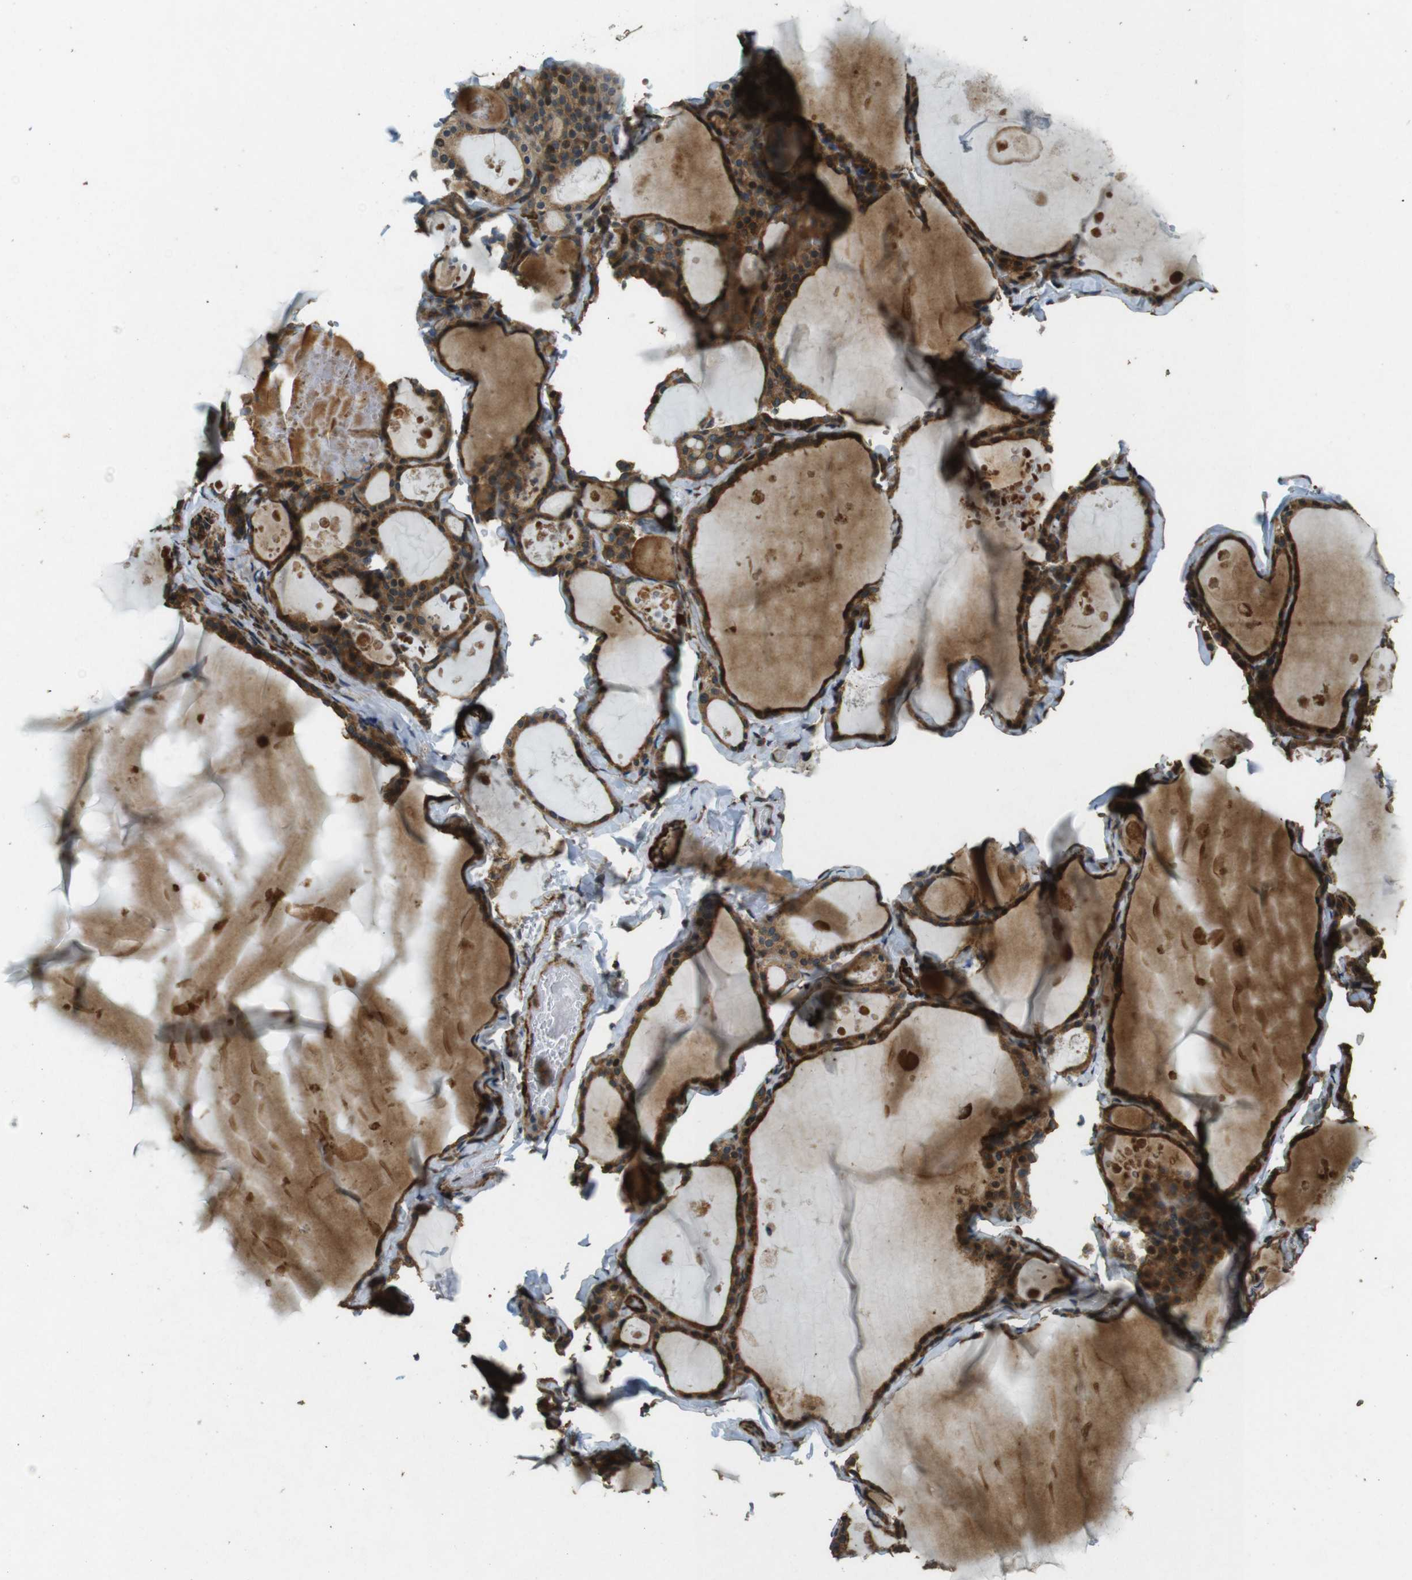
{"staining": {"intensity": "strong", "quantity": ">75%", "location": "cytoplasmic/membranous"}, "tissue": "thyroid gland", "cell_type": "Glandular cells", "image_type": "normal", "snomed": [{"axis": "morphology", "description": "Normal tissue, NOS"}, {"axis": "topography", "description": "Thyroid gland"}], "caption": "Protein staining by IHC displays strong cytoplasmic/membranous staining in approximately >75% of glandular cells in benign thyroid gland.", "gene": "BNIP3", "patient": {"sex": "male", "age": 56}}